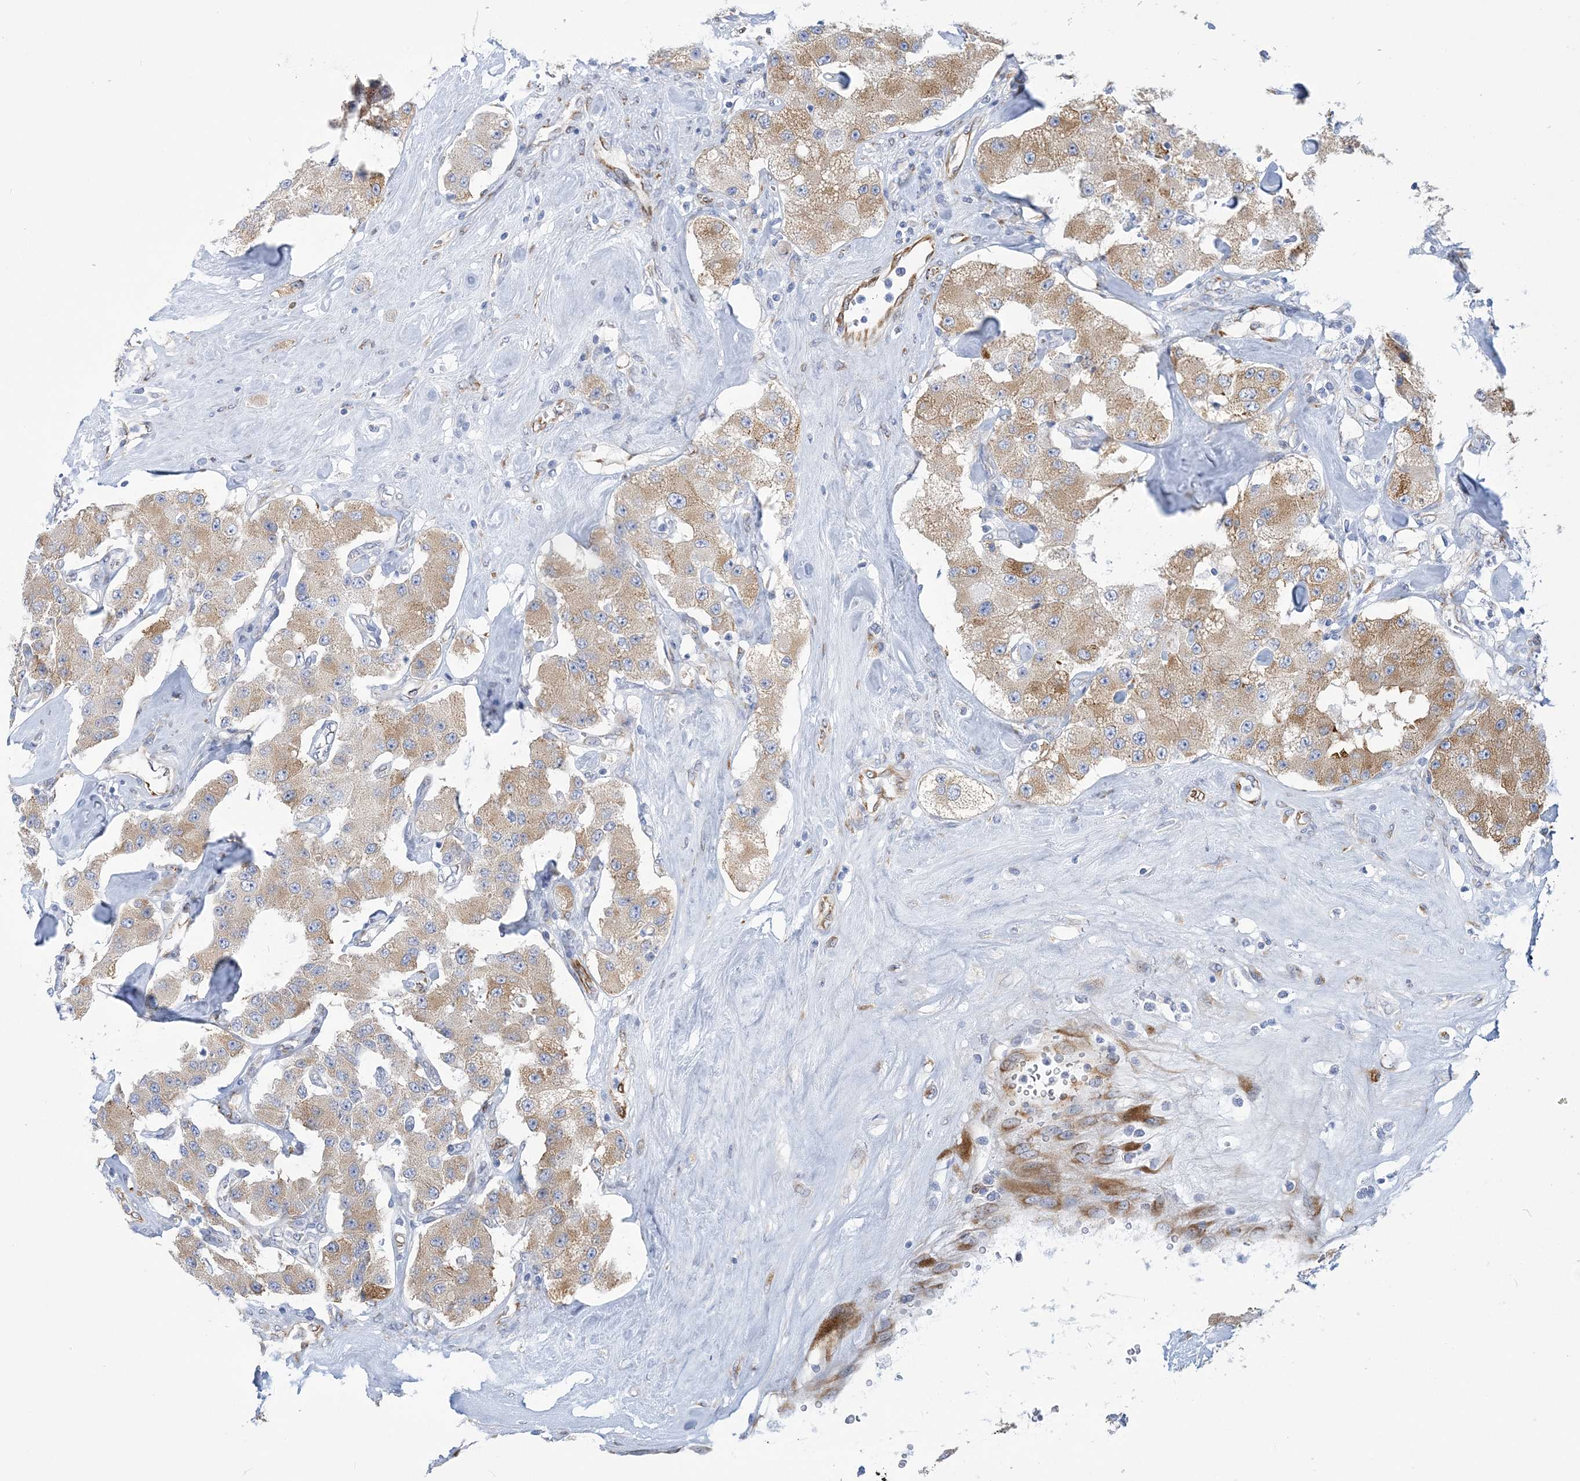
{"staining": {"intensity": "moderate", "quantity": ">75%", "location": "cytoplasmic/membranous"}, "tissue": "carcinoid", "cell_type": "Tumor cells", "image_type": "cancer", "snomed": [{"axis": "morphology", "description": "Carcinoid, malignant, NOS"}, {"axis": "topography", "description": "Pancreas"}], "caption": "A histopathology image of carcinoid stained for a protein demonstrates moderate cytoplasmic/membranous brown staining in tumor cells.", "gene": "PLEKHG4B", "patient": {"sex": "male", "age": 41}}